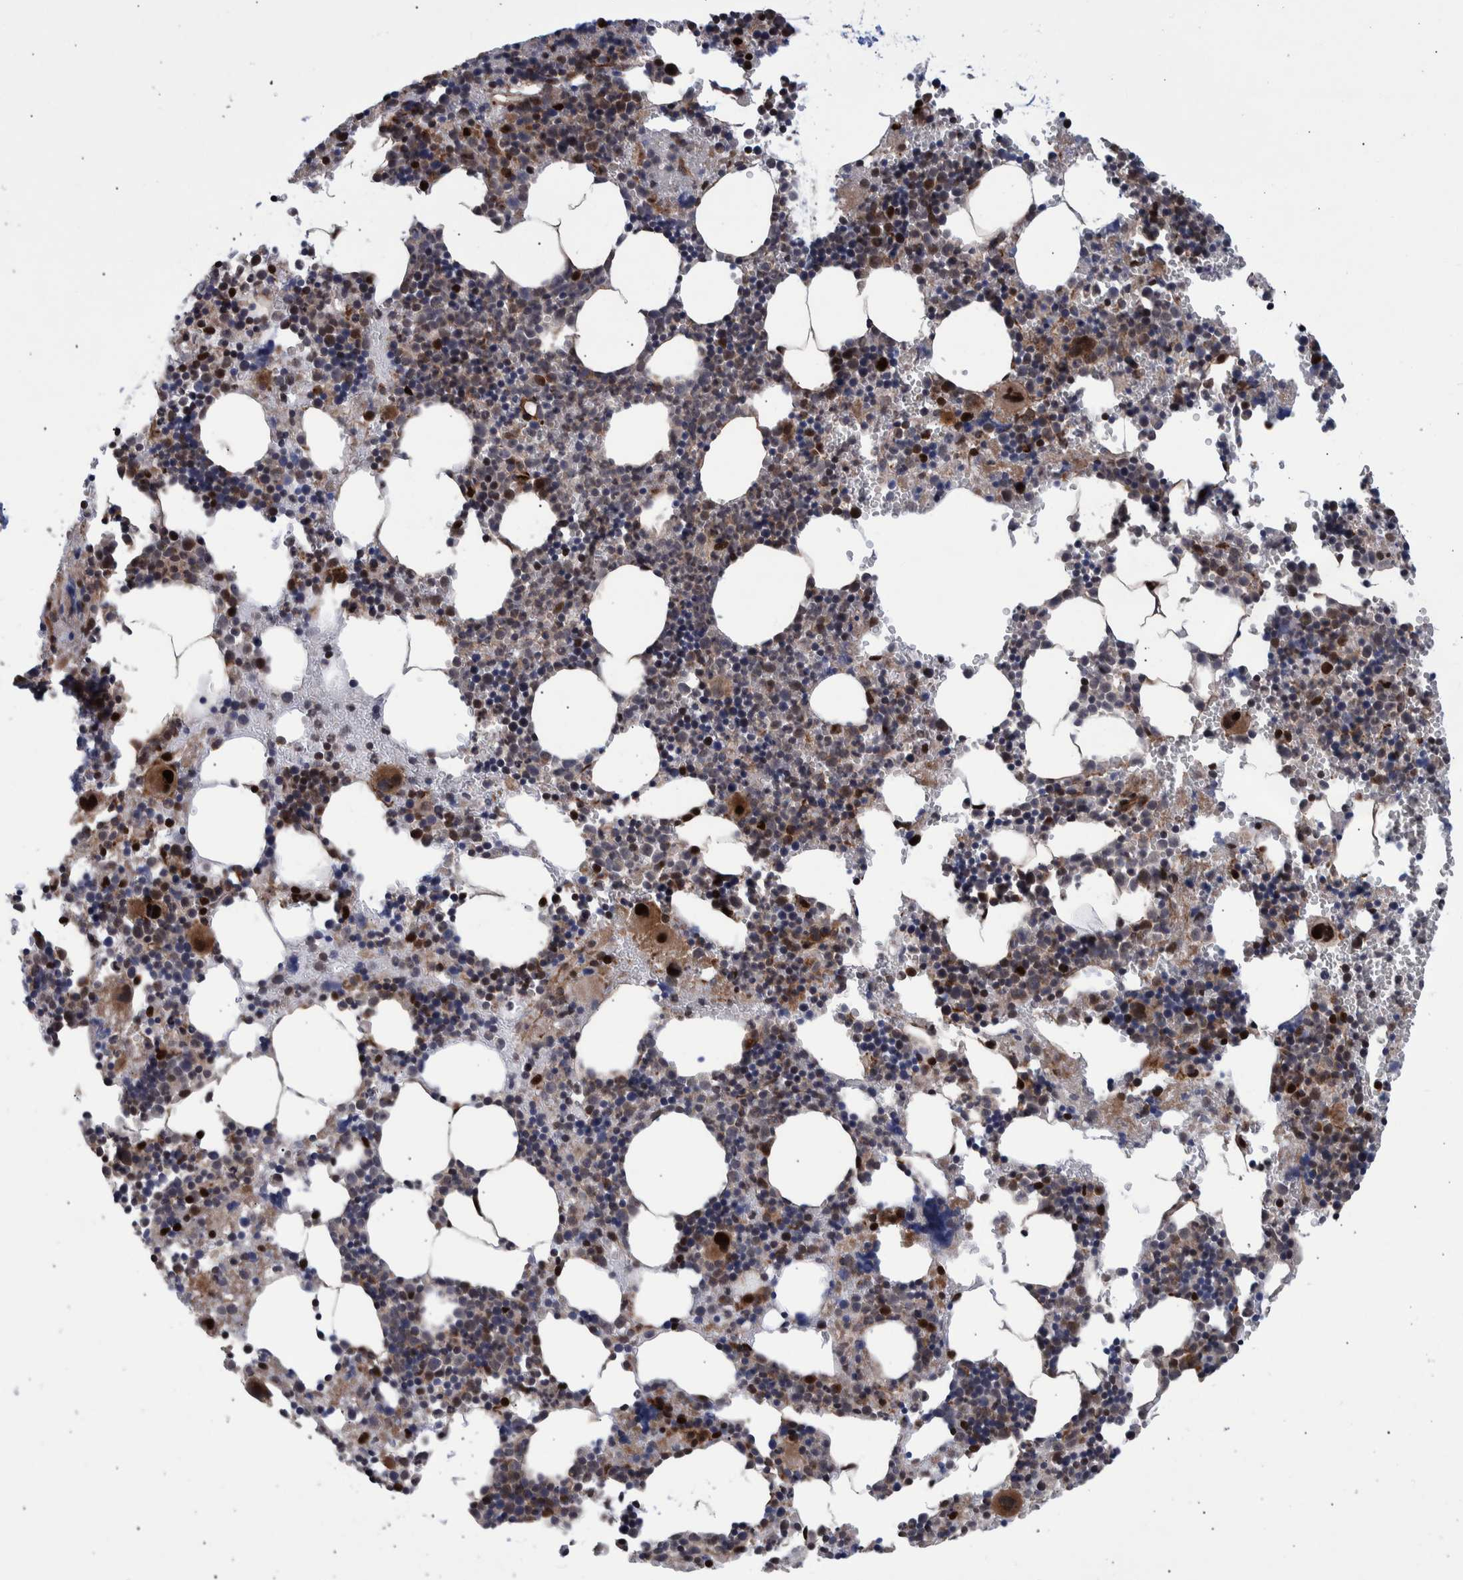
{"staining": {"intensity": "strong", "quantity": "<25%", "location": "cytoplasmic/membranous,nuclear"}, "tissue": "bone marrow", "cell_type": "Hematopoietic cells", "image_type": "normal", "snomed": [{"axis": "morphology", "description": "Normal tissue, NOS"}, {"axis": "morphology", "description": "Inflammation, NOS"}, {"axis": "topography", "description": "Bone marrow"}], "caption": "The image displays immunohistochemical staining of benign bone marrow. There is strong cytoplasmic/membranous,nuclear expression is present in about <25% of hematopoietic cells. The staining is performed using DAB (3,3'-diaminobenzidine) brown chromogen to label protein expression. The nuclei are counter-stained blue using hematoxylin.", "gene": "SHISA6", "patient": {"sex": "male", "age": 31}}